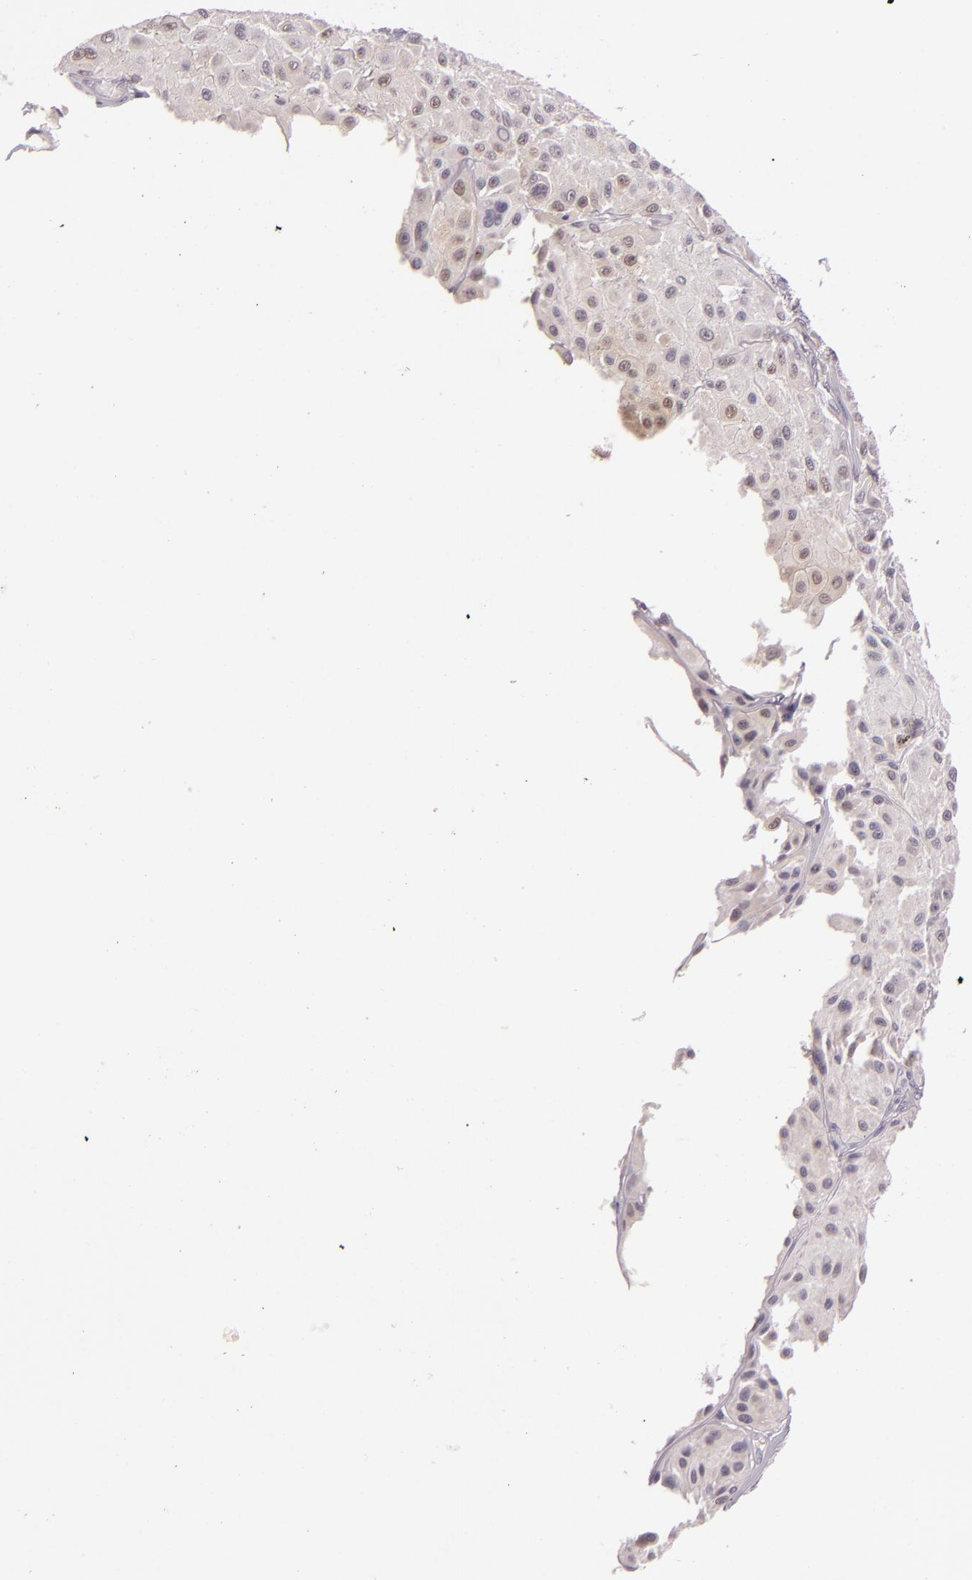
{"staining": {"intensity": "weak", "quantity": "25%-75%", "location": "nuclear"}, "tissue": "melanoma", "cell_type": "Tumor cells", "image_type": "cancer", "snomed": [{"axis": "morphology", "description": "Malignant melanoma, NOS"}, {"axis": "topography", "description": "Skin"}], "caption": "A low amount of weak nuclear expression is present in approximately 25%-75% of tumor cells in malignant melanoma tissue. (brown staining indicates protein expression, while blue staining denotes nuclei).", "gene": "HSPA8", "patient": {"sex": "male", "age": 36}}